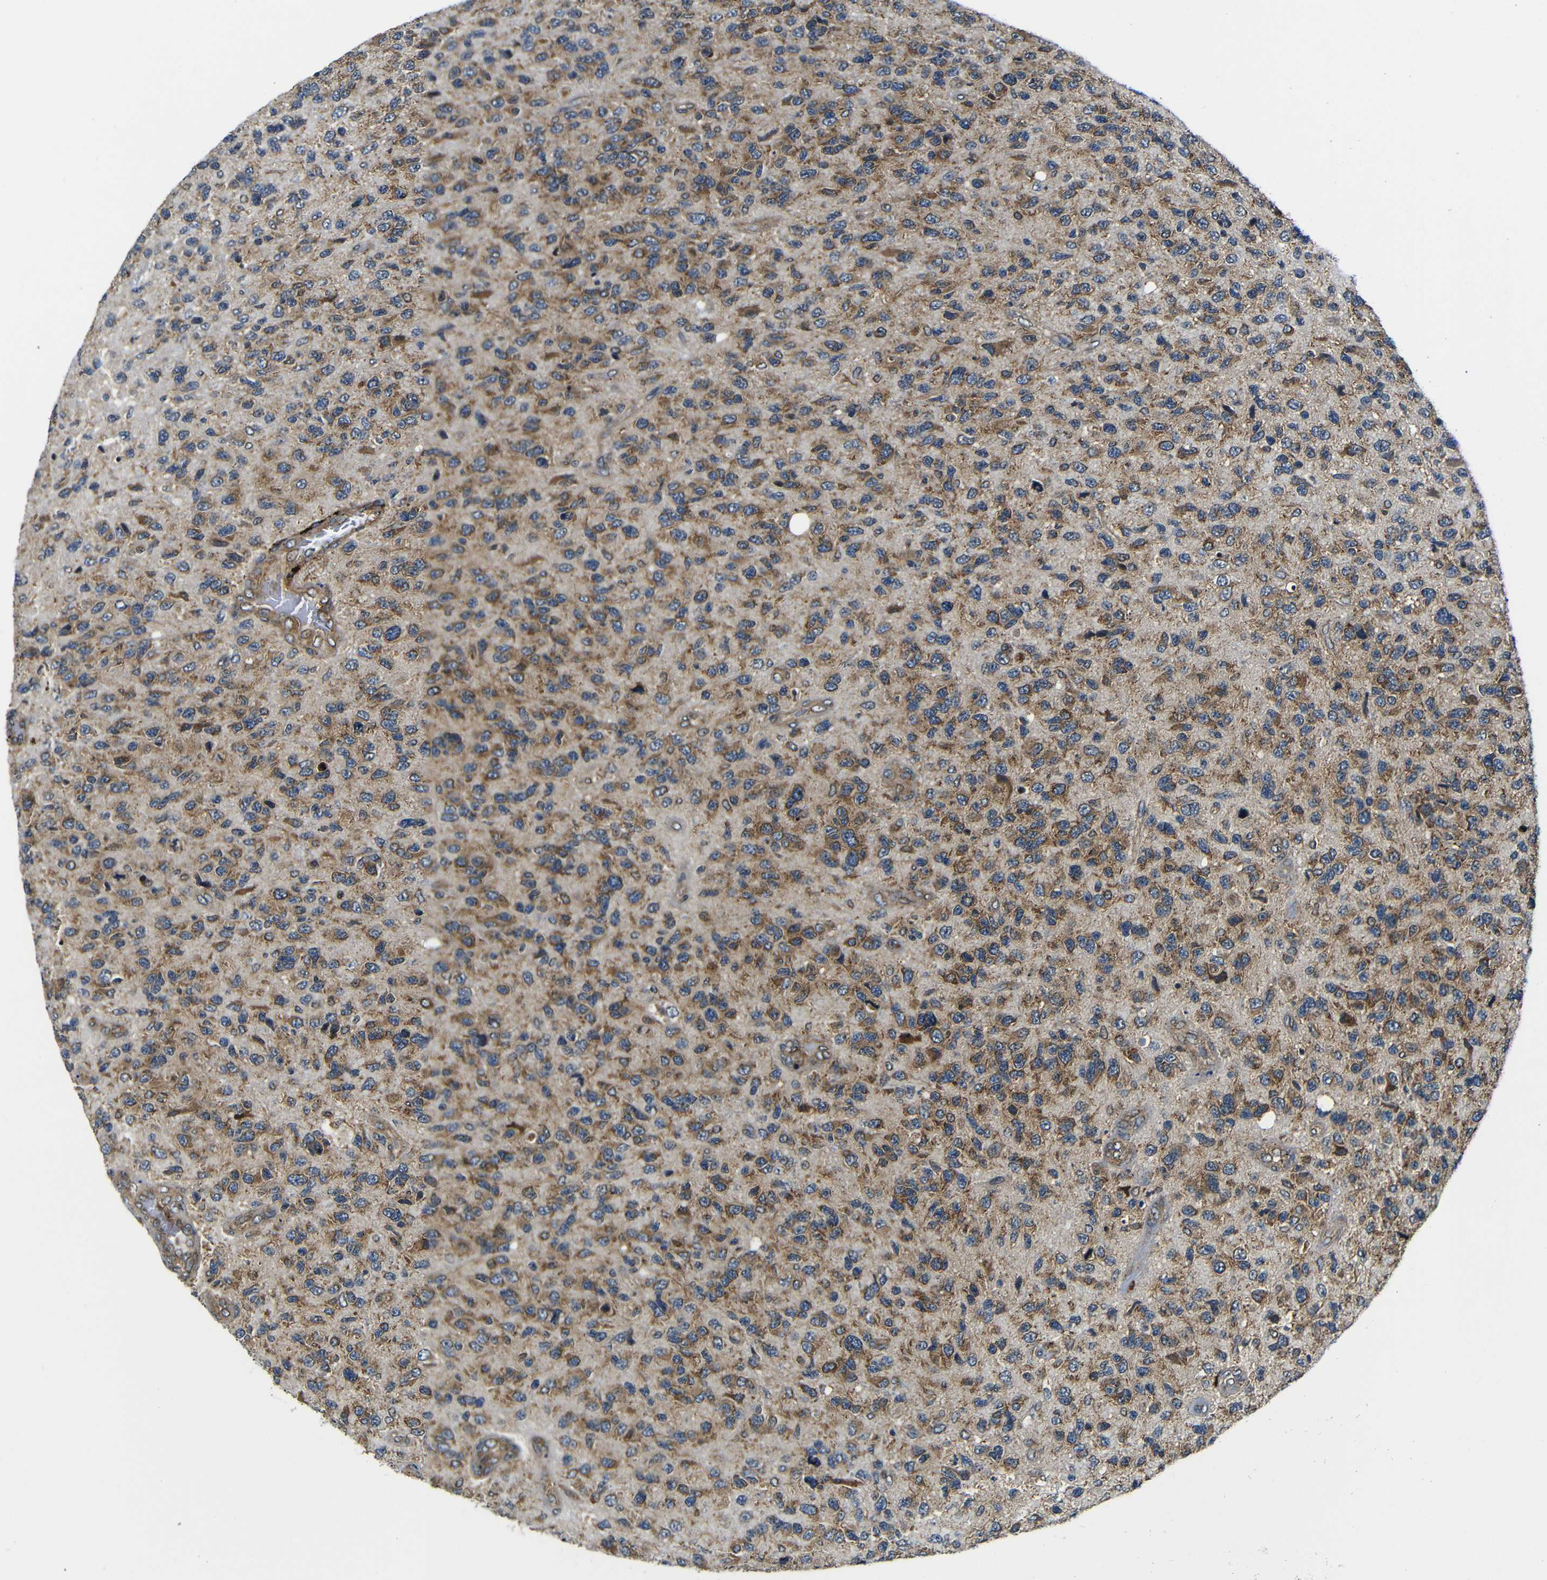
{"staining": {"intensity": "moderate", "quantity": ">75%", "location": "cytoplasmic/membranous"}, "tissue": "glioma", "cell_type": "Tumor cells", "image_type": "cancer", "snomed": [{"axis": "morphology", "description": "Glioma, malignant, High grade"}, {"axis": "topography", "description": "Brain"}], "caption": "Moderate cytoplasmic/membranous staining for a protein is identified in about >75% of tumor cells of high-grade glioma (malignant) using immunohistochemistry.", "gene": "ABCE1", "patient": {"sex": "female", "age": 58}}